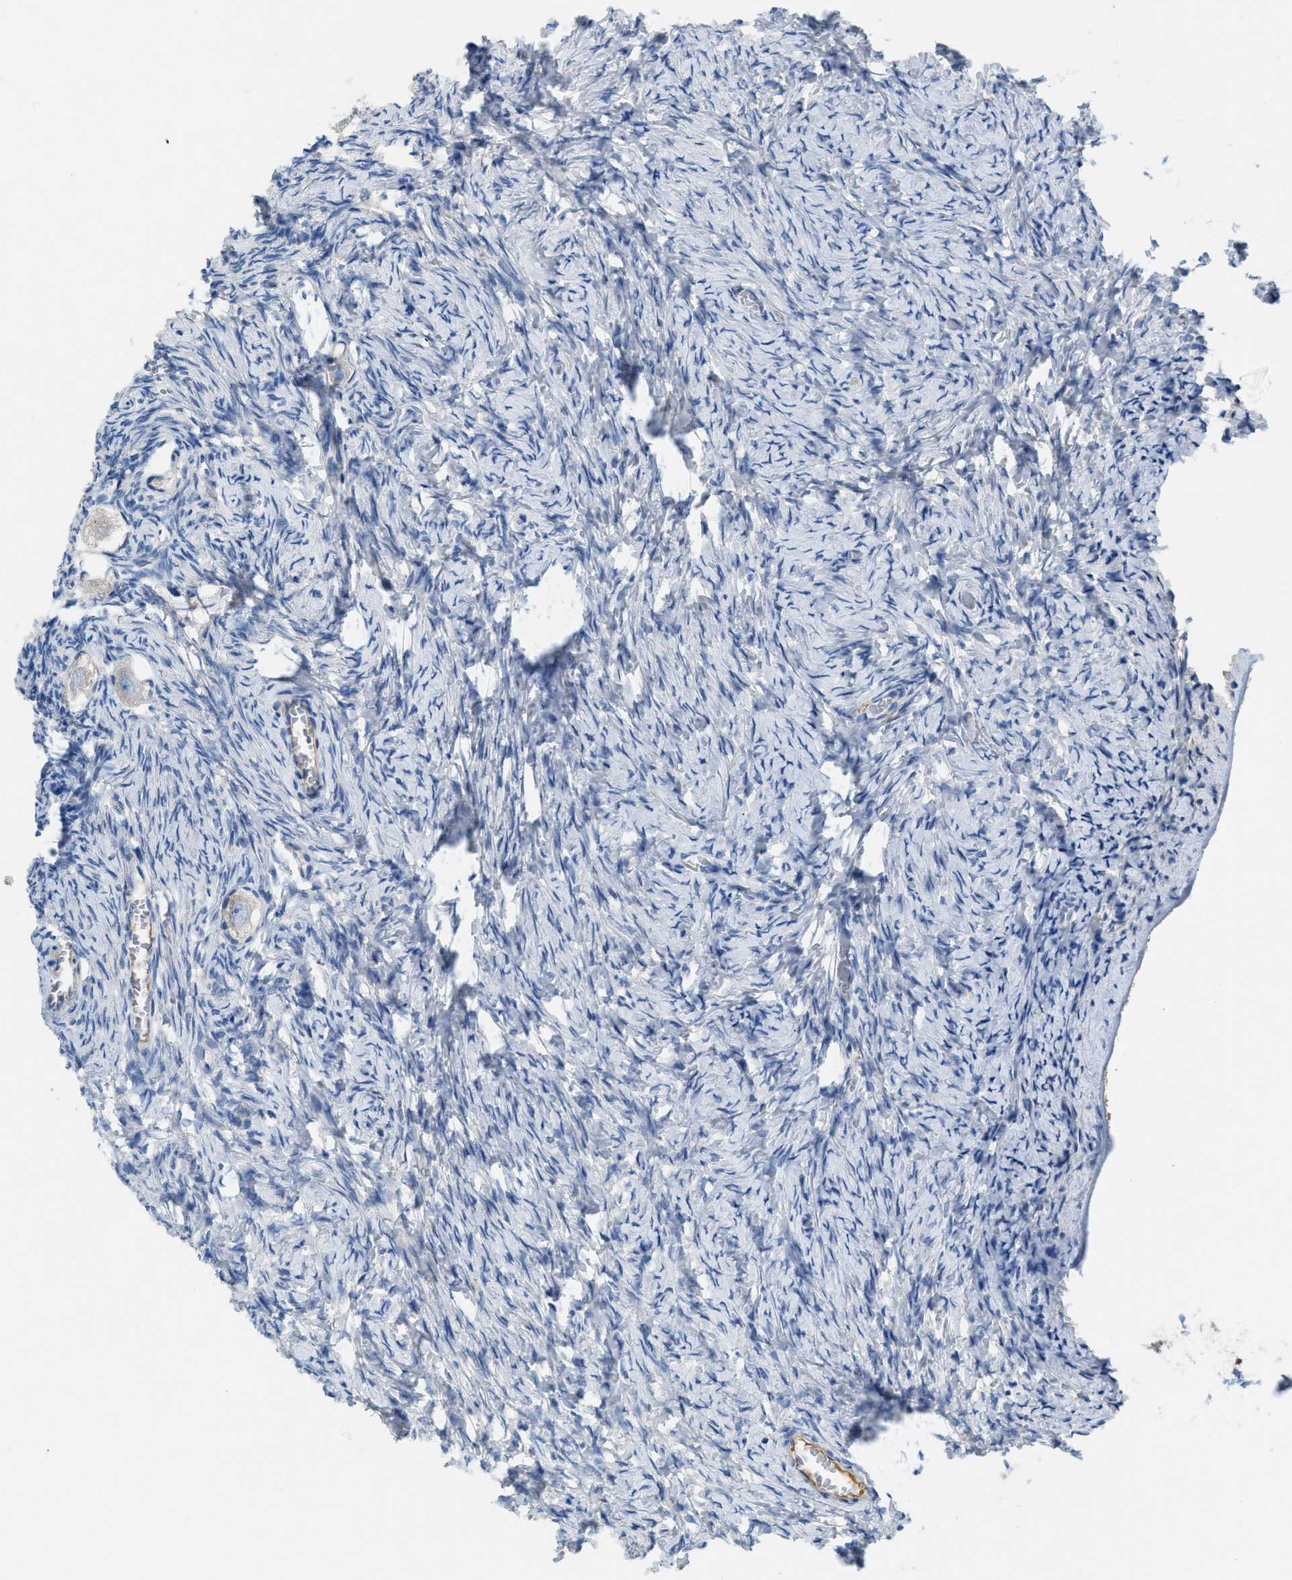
{"staining": {"intensity": "moderate", "quantity": "25%-75%", "location": "cytoplasmic/membranous"}, "tissue": "ovary", "cell_type": "Follicle cells", "image_type": "normal", "snomed": [{"axis": "morphology", "description": "Normal tissue, NOS"}, {"axis": "topography", "description": "Ovary"}], "caption": "Approximately 25%-75% of follicle cells in unremarkable ovary display moderate cytoplasmic/membranous protein expression as visualized by brown immunohistochemical staining.", "gene": "SPEG", "patient": {"sex": "female", "age": 27}}